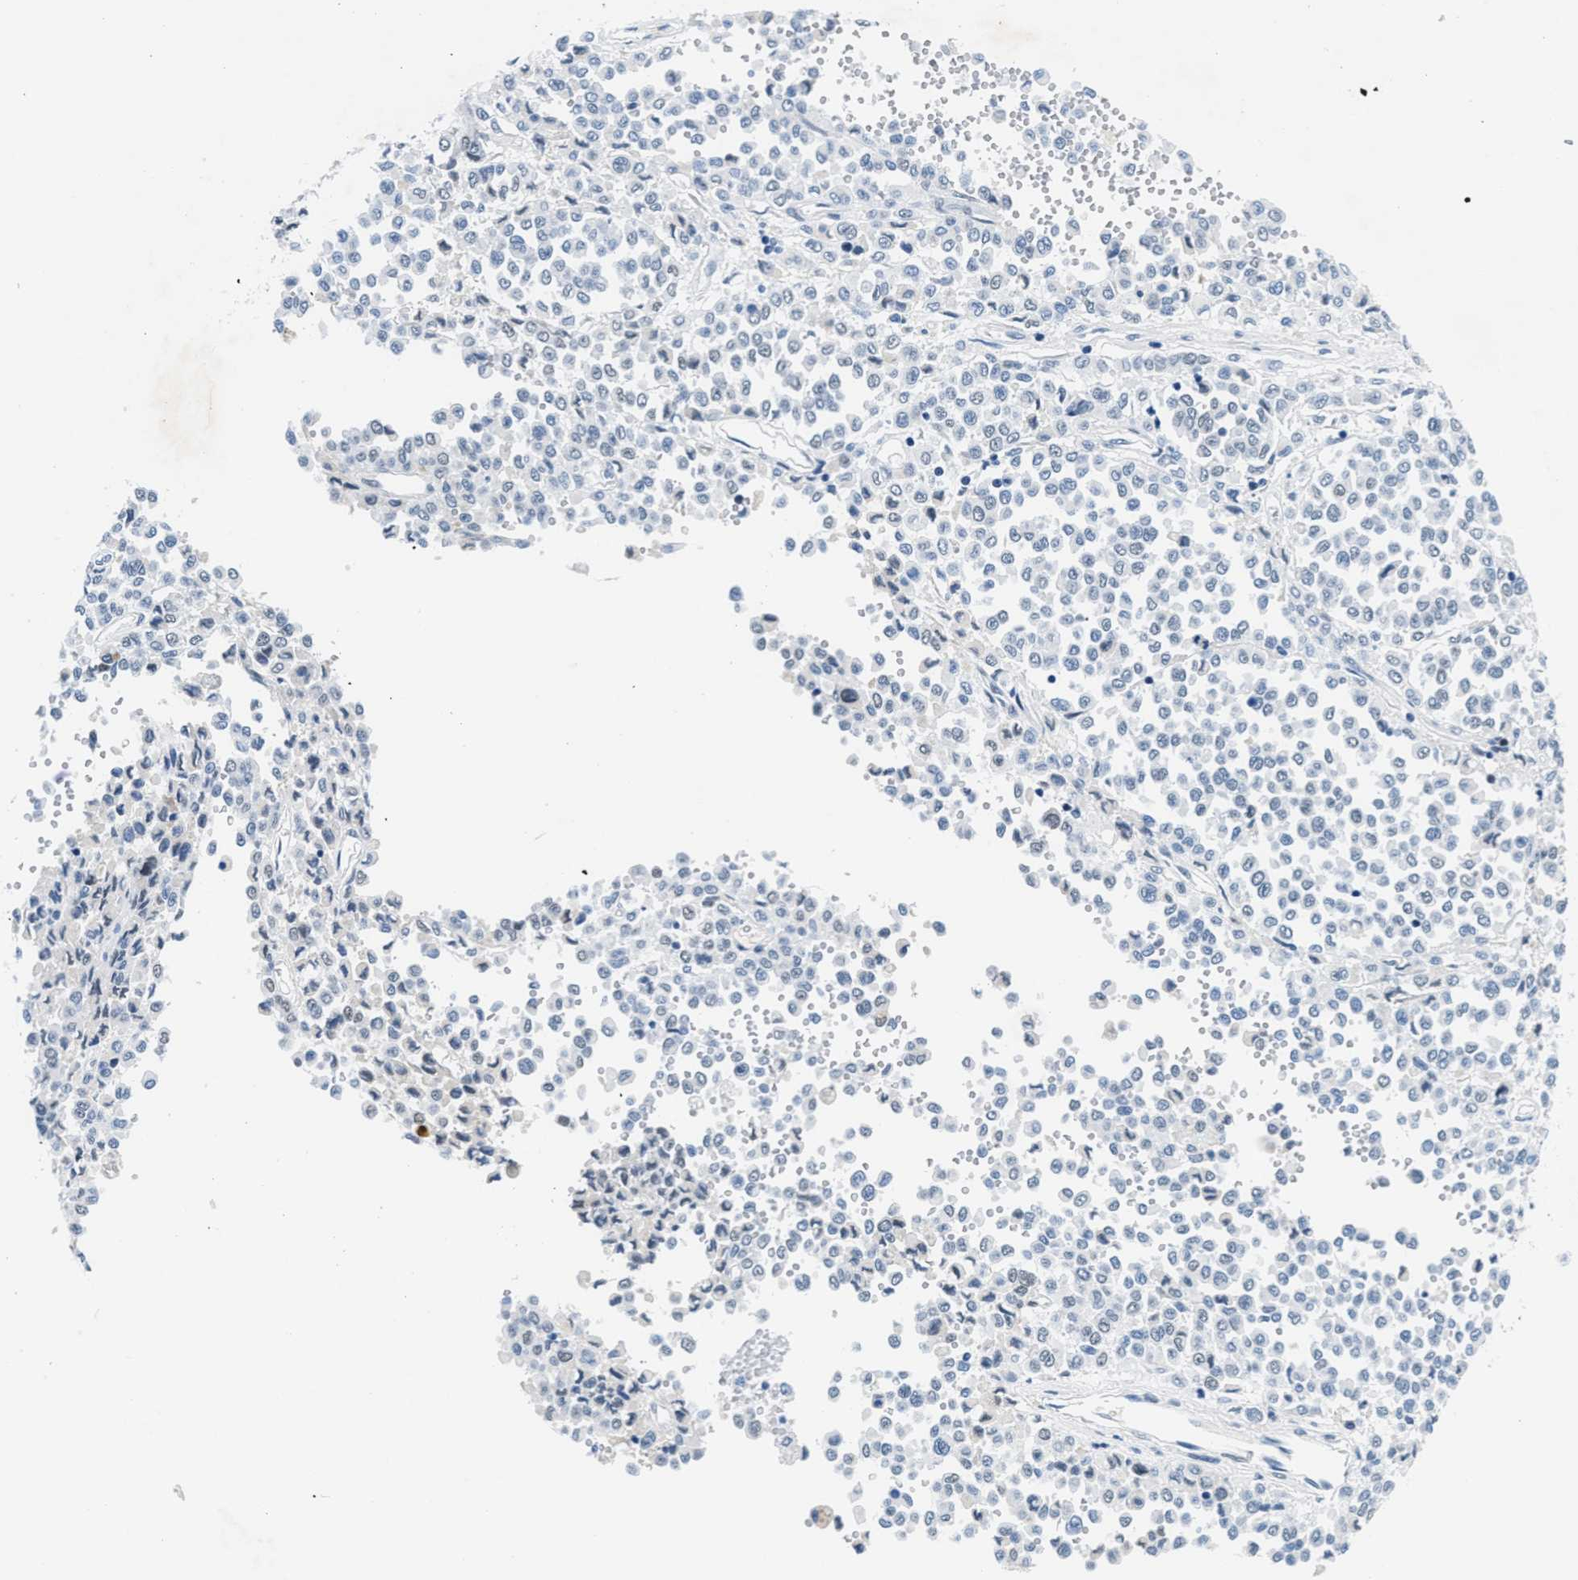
{"staining": {"intensity": "negative", "quantity": "none", "location": "none"}, "tissue": "melanoma", "cell_type": "Tumor cells", "image_type": "cancer", "snomed": [{"axis": "morphology", "description": "Malignant melanoma, Metastatic site"}, {"axis": "topography", "description": "Pancreas"}], "caption": "Human malignant melanoma (metastatic site) stained for a protein using immunohistochemistry shows no staining in tumor cells.", "gene": "SMARCAD1", "patient": {"sex": "female", "age": 30}}